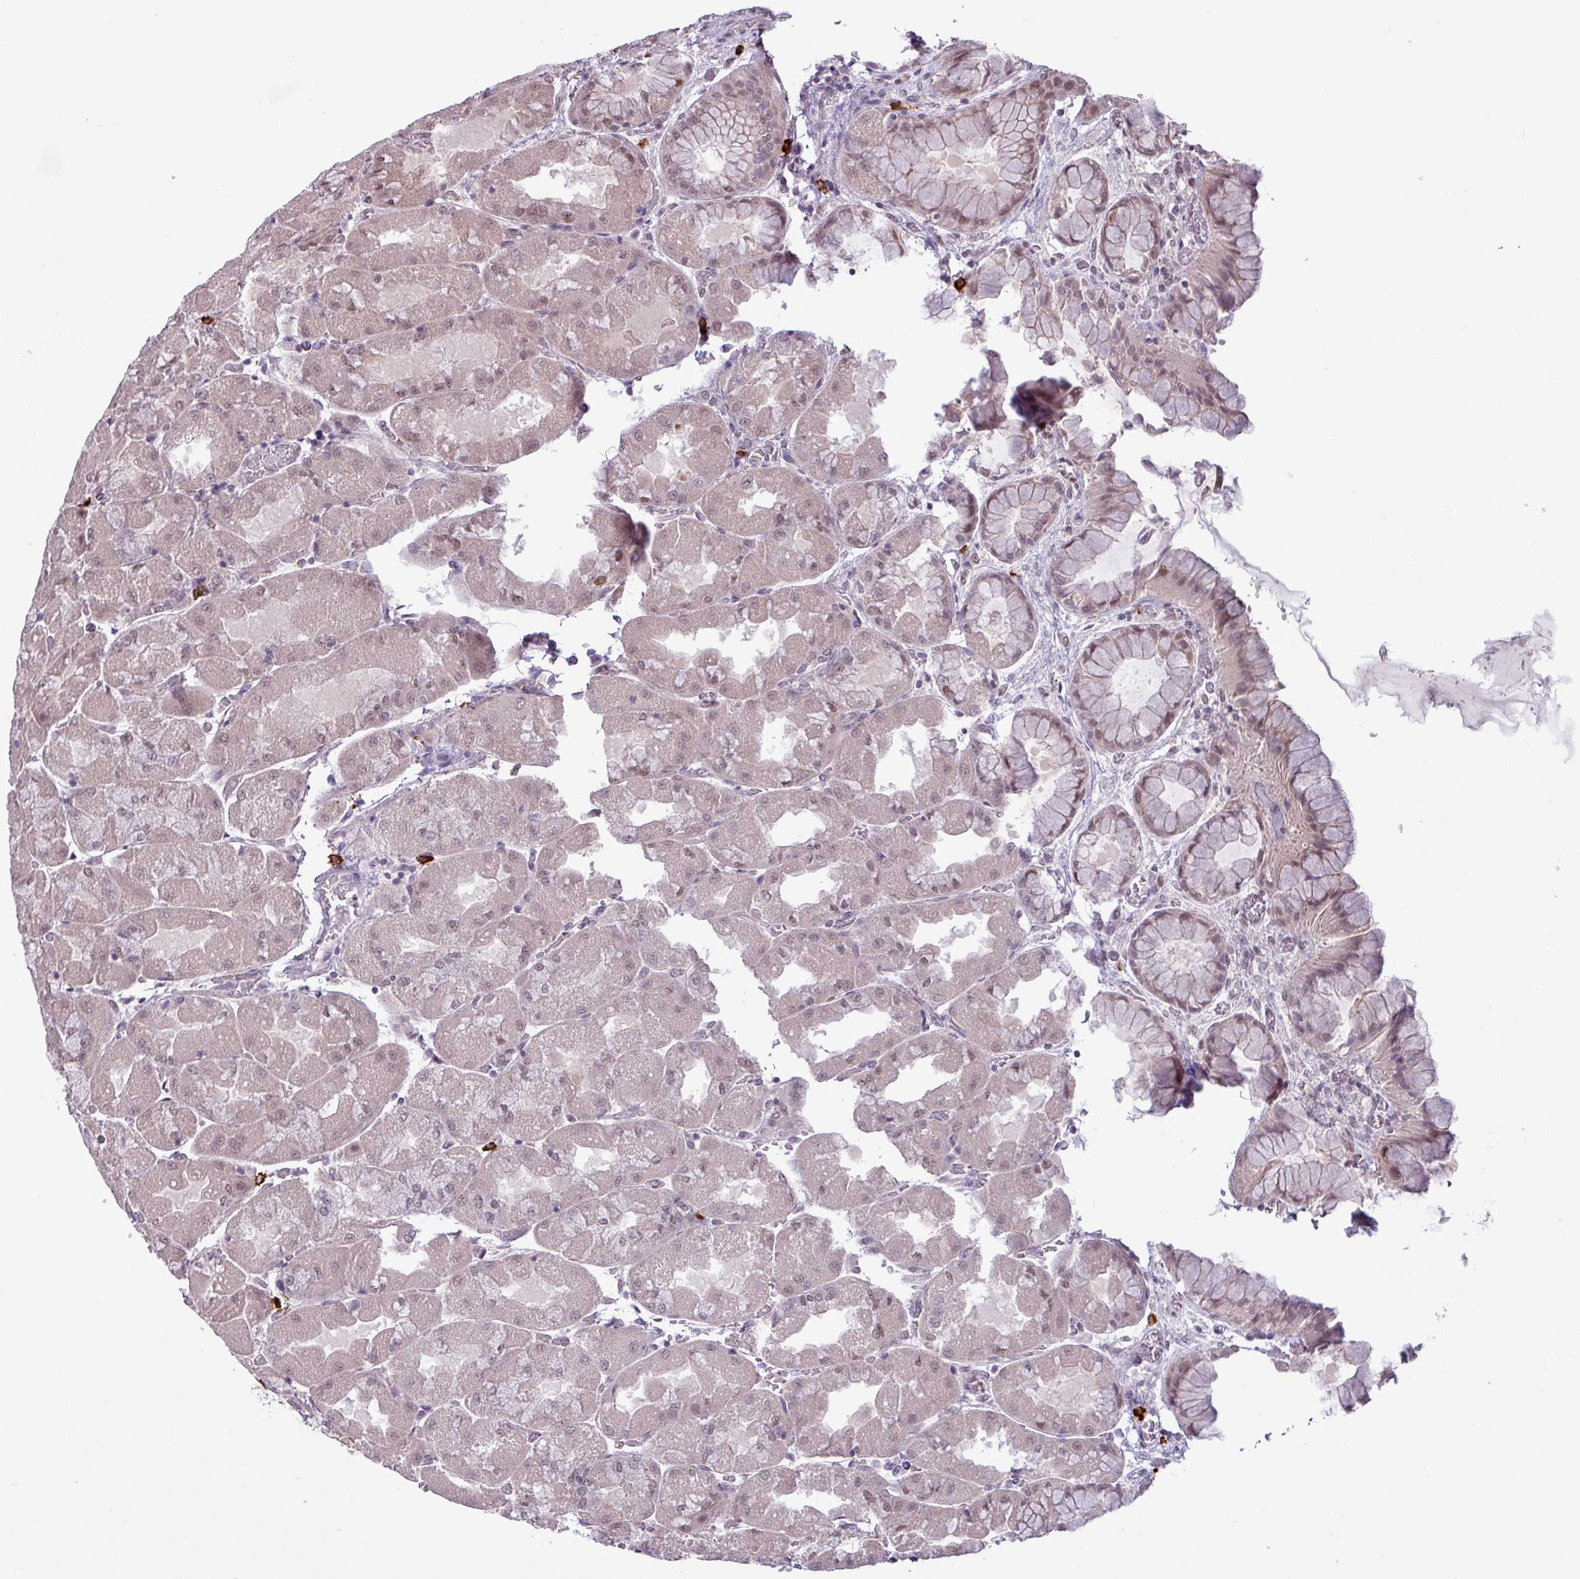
{"staining": {"intensity": "moderate", "quantity": ">75%", "location": "cytoplasmic/membranous,nuclear"}, "tissue": "stomach", "cell_type": "Glandular cells", "image_type": "normal", "snomed": [{"axis": "morphology", "description": "Normal tissue, NOS"}, {"axis": "topography", "description": "Stomach"}], "caption": "Glandular cells exhibit moderate cytoplasmic/membranous,nuclear positivity in about >75% of cells in normal stomach.", "gene": "NOTCH2", "patient": {"sex": "female", "age": 61}}